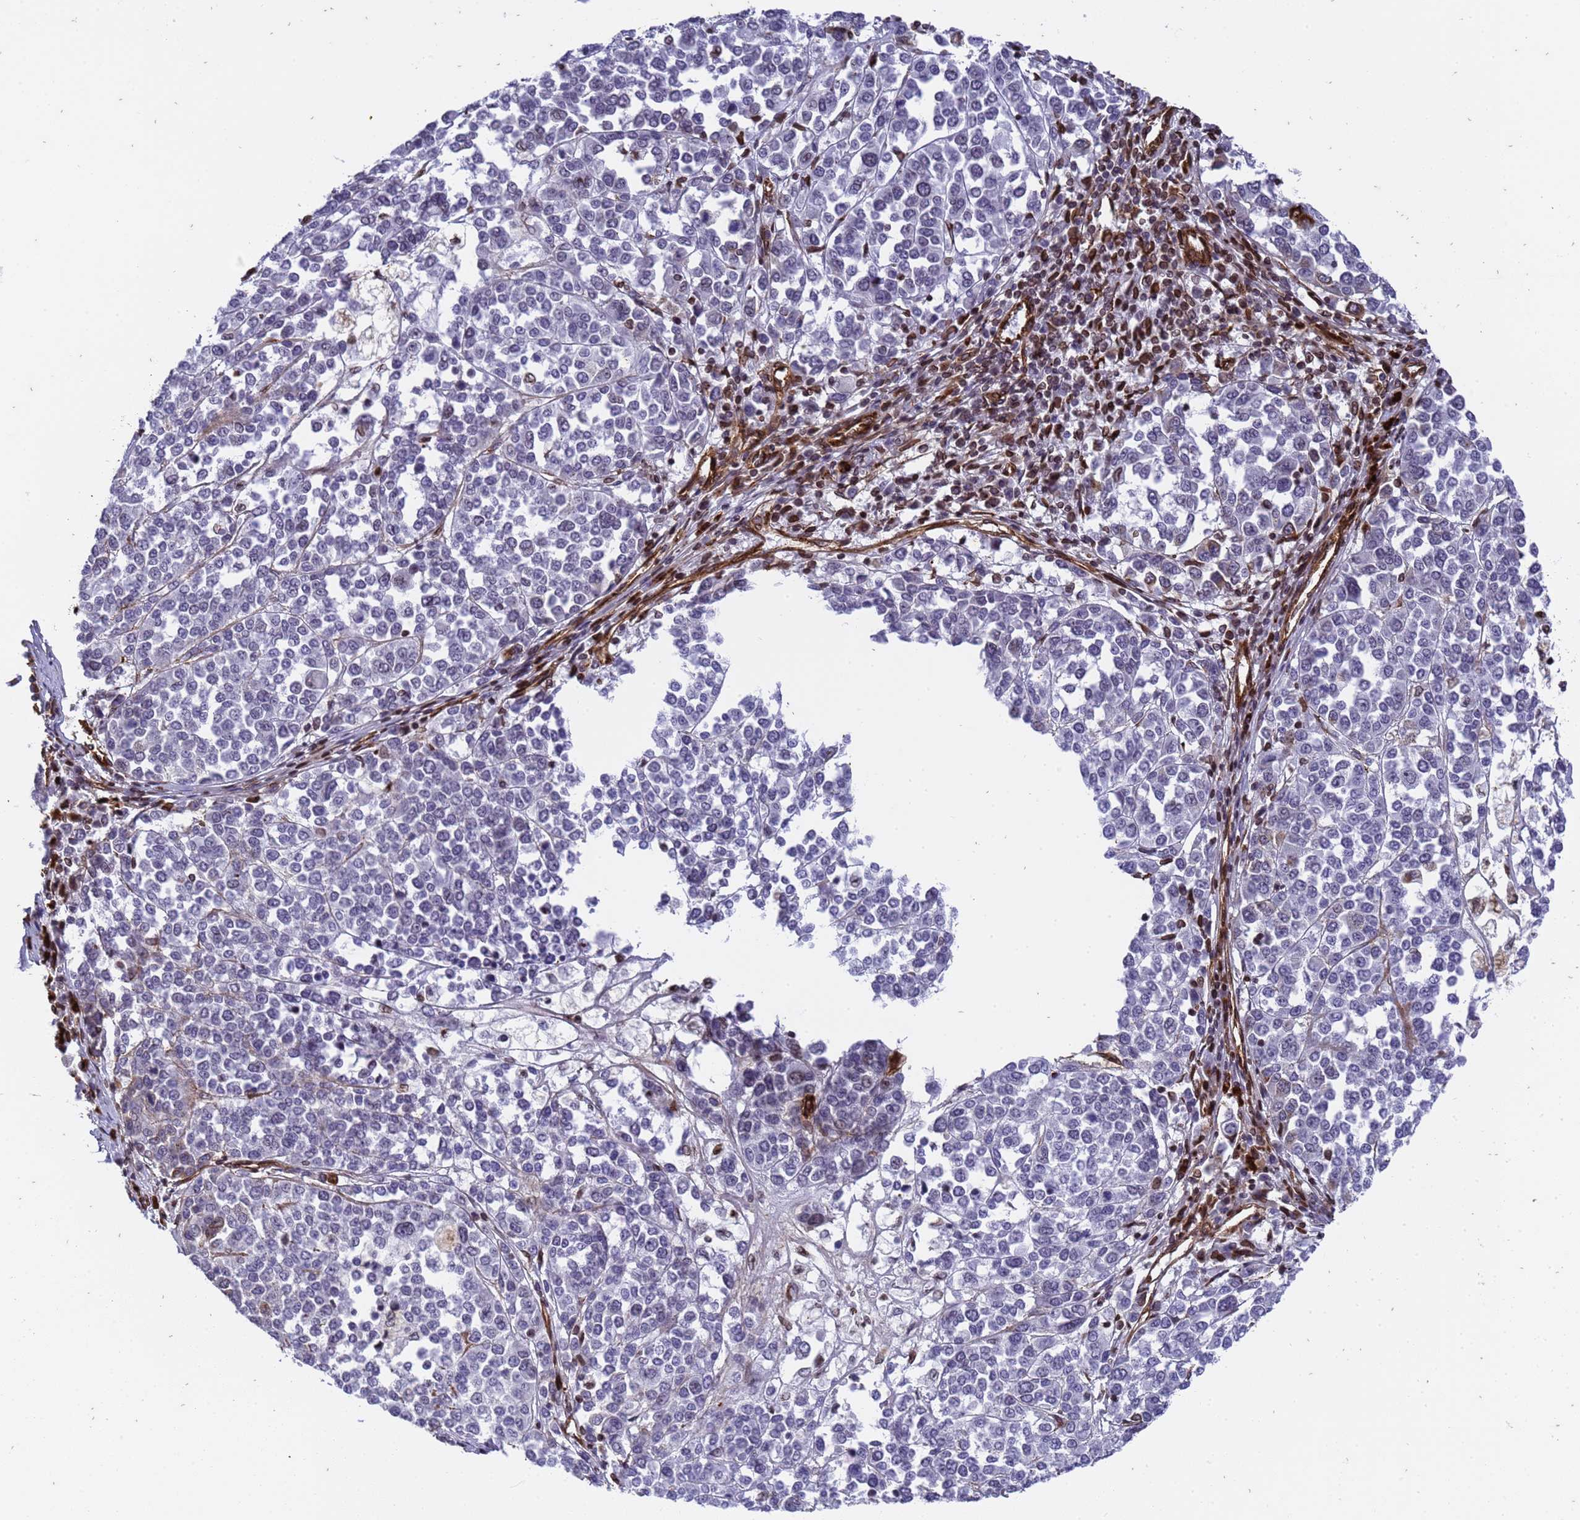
{"staining": {"intensity": "negative", "quantity": "none", "location": "none"}, "tissue": "melanoma", "cell_type": "Tumor cells", "image_type": "cancer", "snomed": [{"axis": "morphology", "description": "Malignant melanoma, Metastatic site"}, {"axis": "topography", "description": "Lymph node"}], "caption": "There is no significant positivity in tumor cells of malignant melanoma (metastatic site).", "gene": "IGFBP7", "patient": {"sex": "male", "age": 44}}